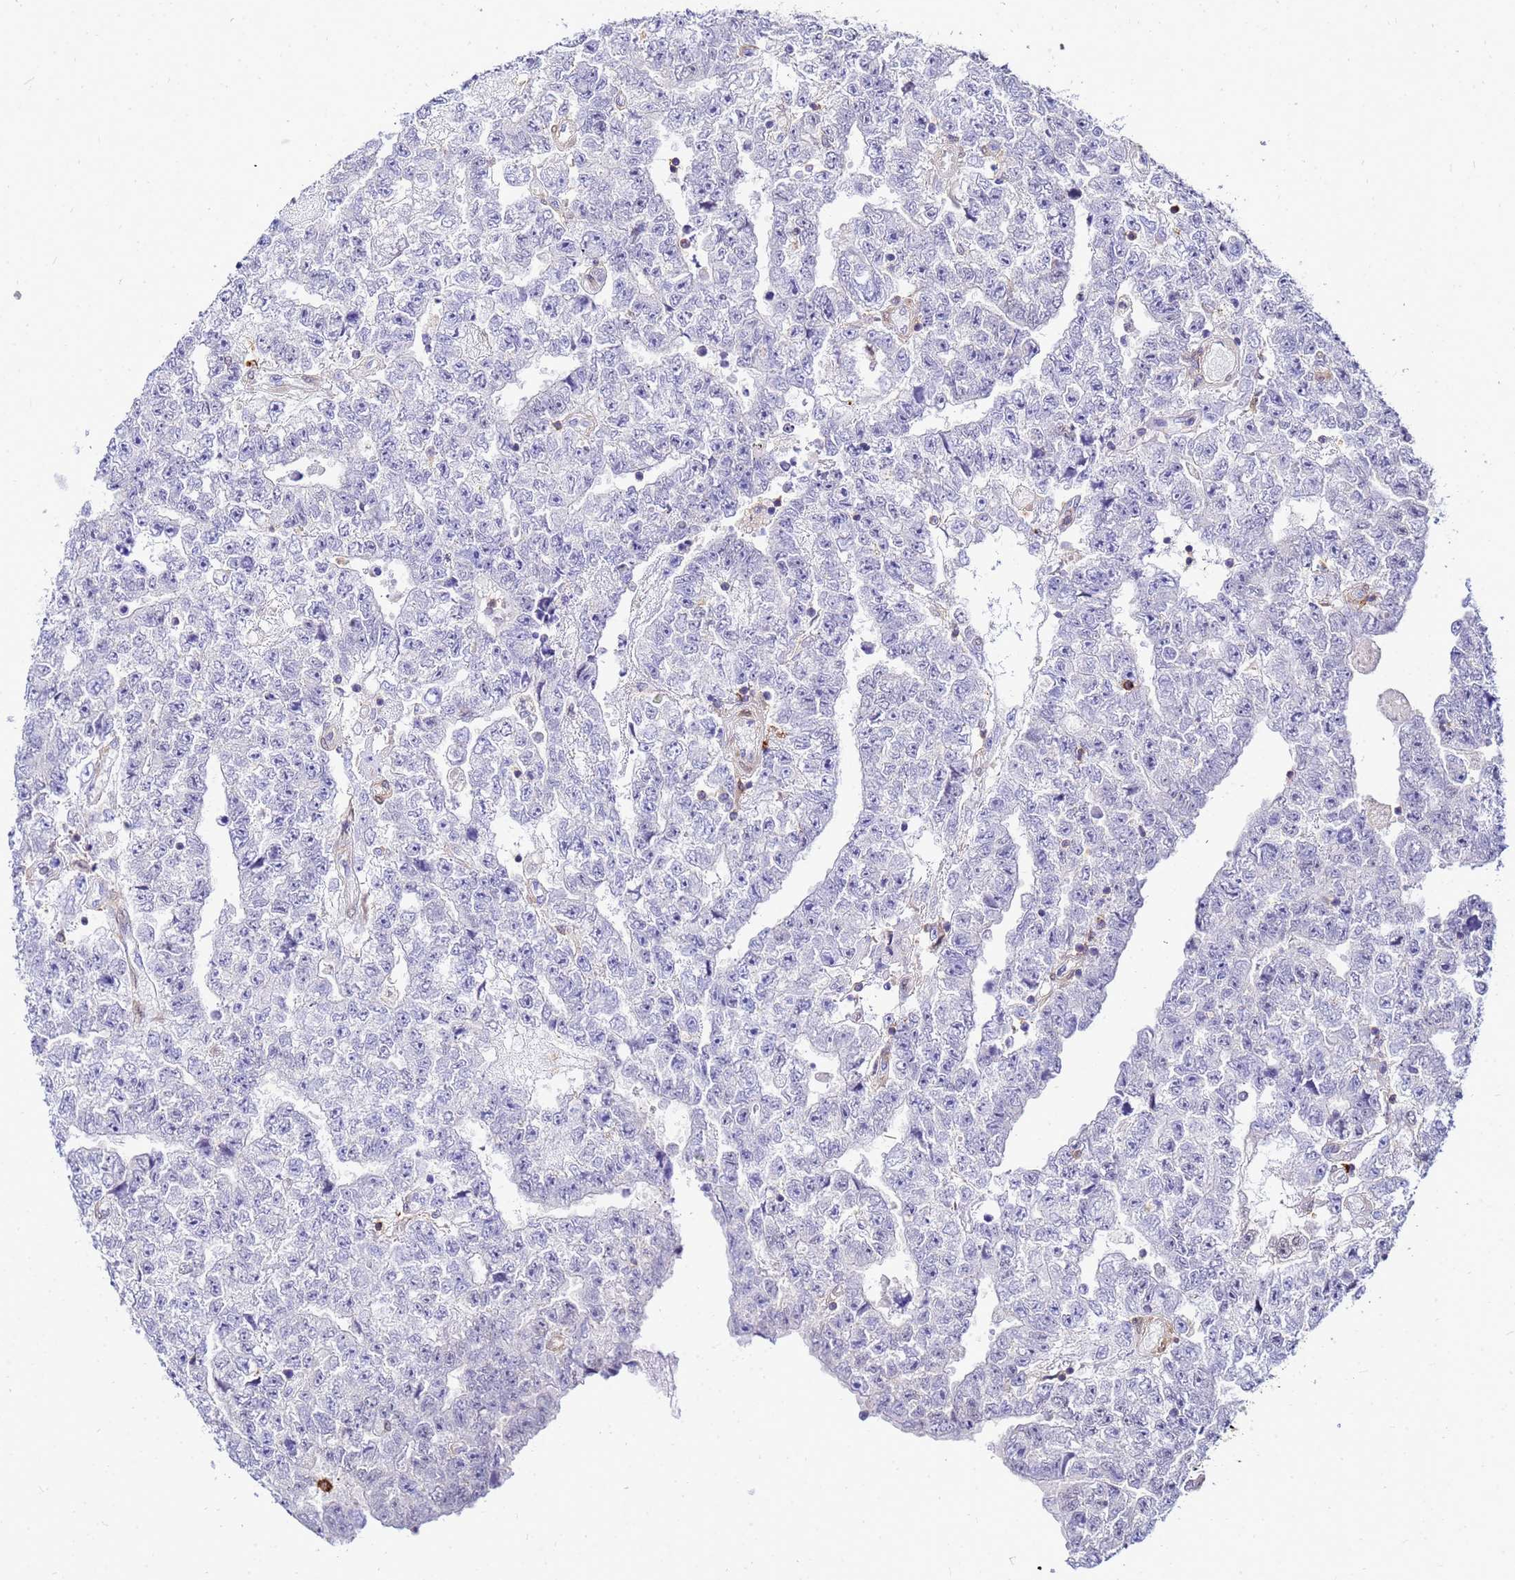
{"staining": {"intensity": "negative", "quantity": "none", "location": "none"}, "tissue": "testis cancer", "cell_type": "Tumor cells", "image_type": "cancer", "snomed": [{"axis": "morphology", "description": "Carcinoma, Embryonal, NOS"}, {"axis": "topography", "description": "Testis"}], "caption": "DAB immunohistochemical staining of human testis cancer reveals no significant staining in tumor cells. Nuclei are stained in blue.", "gene": "DBNDD2", "patient": {"sex": "male", "age": 25}}